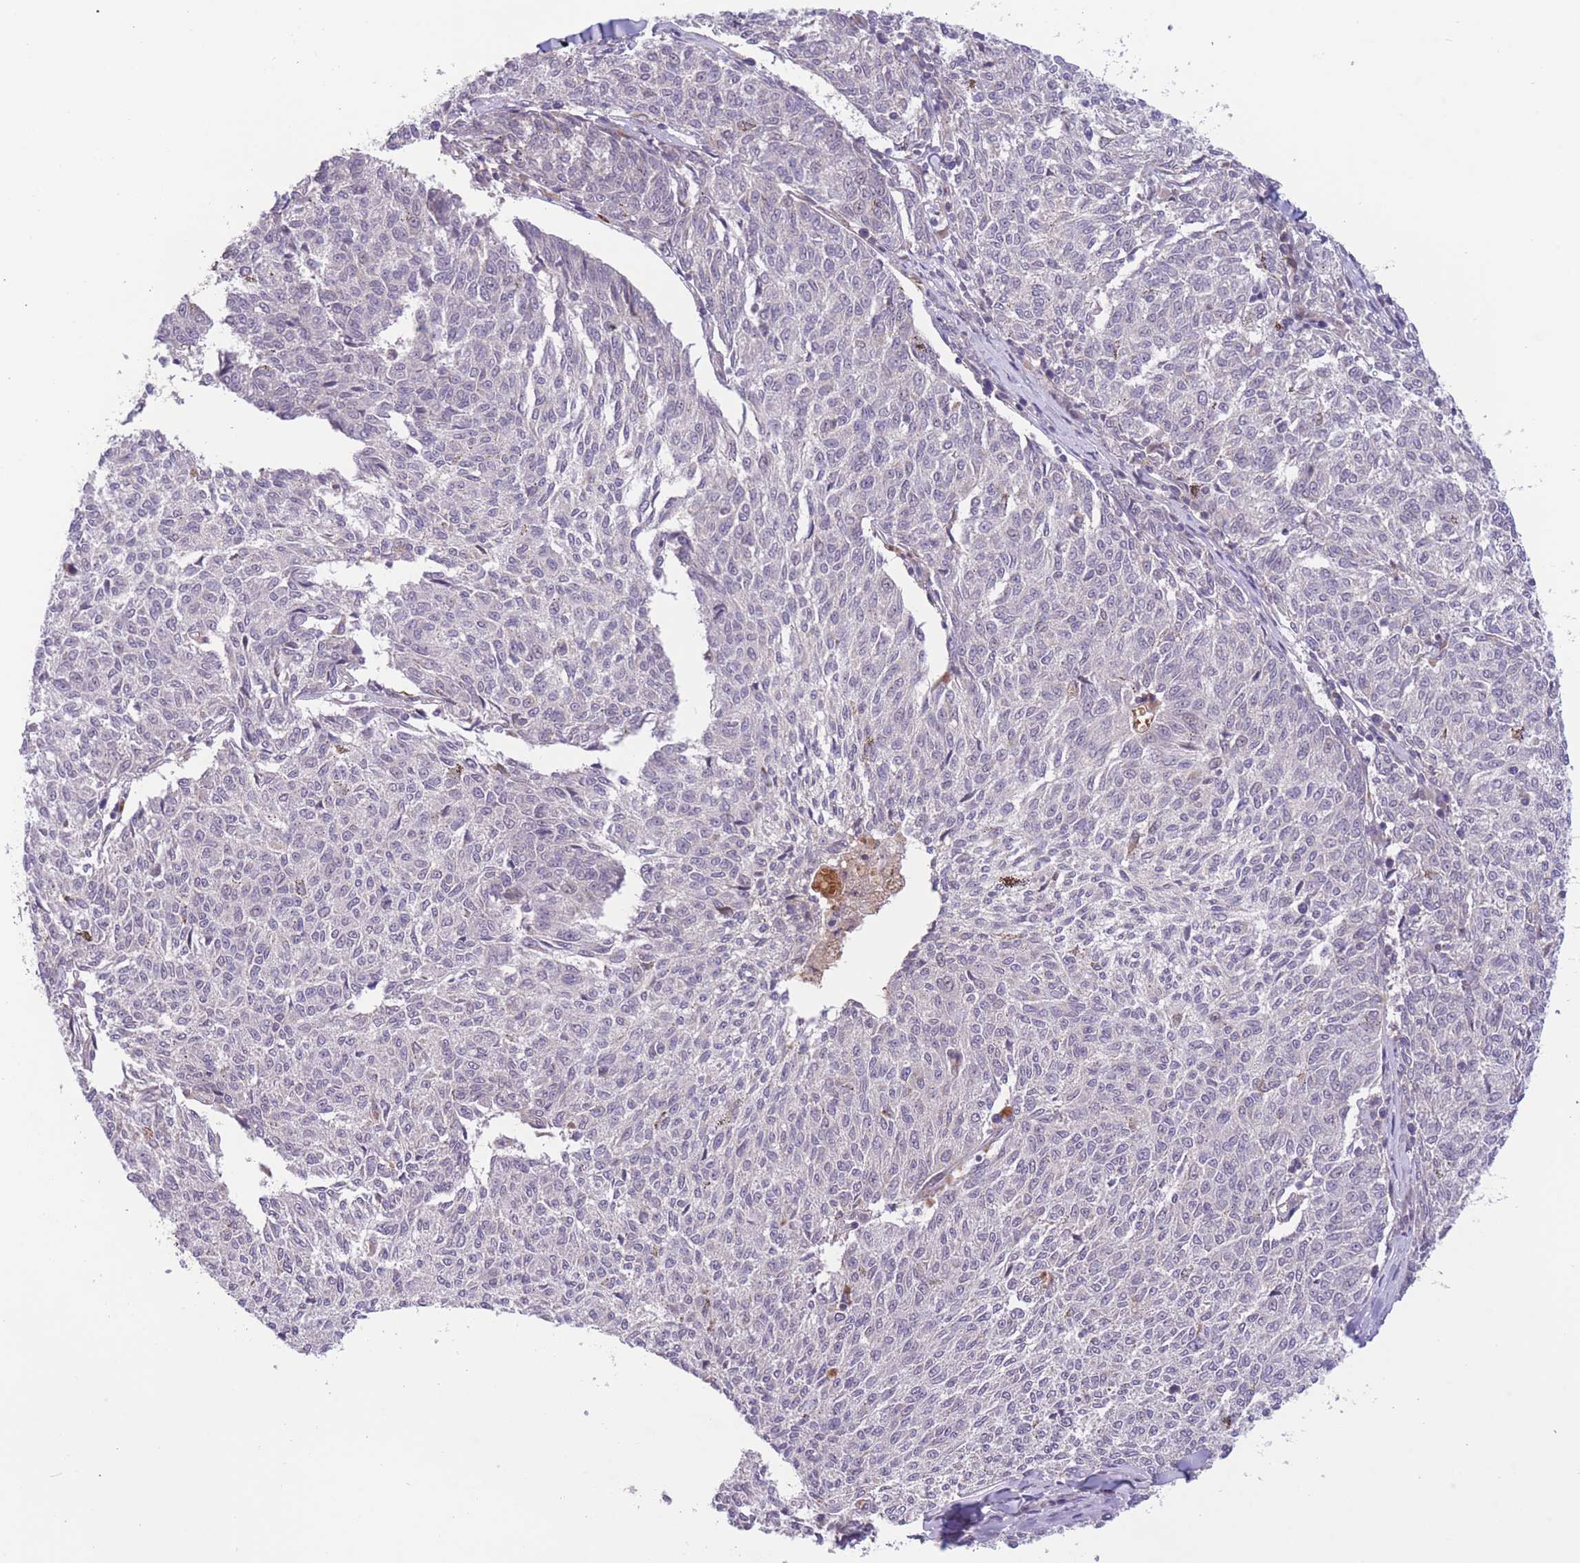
{"staining": {"intensity": "negative", "quantity": "none", "location": "none"}, "tissue": "melanoma", "cell_type": "Tumor cells", "image_type": "cancer", "snomed": [{"axis": "morphology", "description": "Malignant melanoma, NOS"}, {"axis": "topography", "description": "Skin"}], "caption": "This is an immunohistochemistry (IHC) photomicrograph of human melanoma. There is no staining in tumor cells.", "gene": "FUT5", "patient": {"sex": "female", "age": 72}}